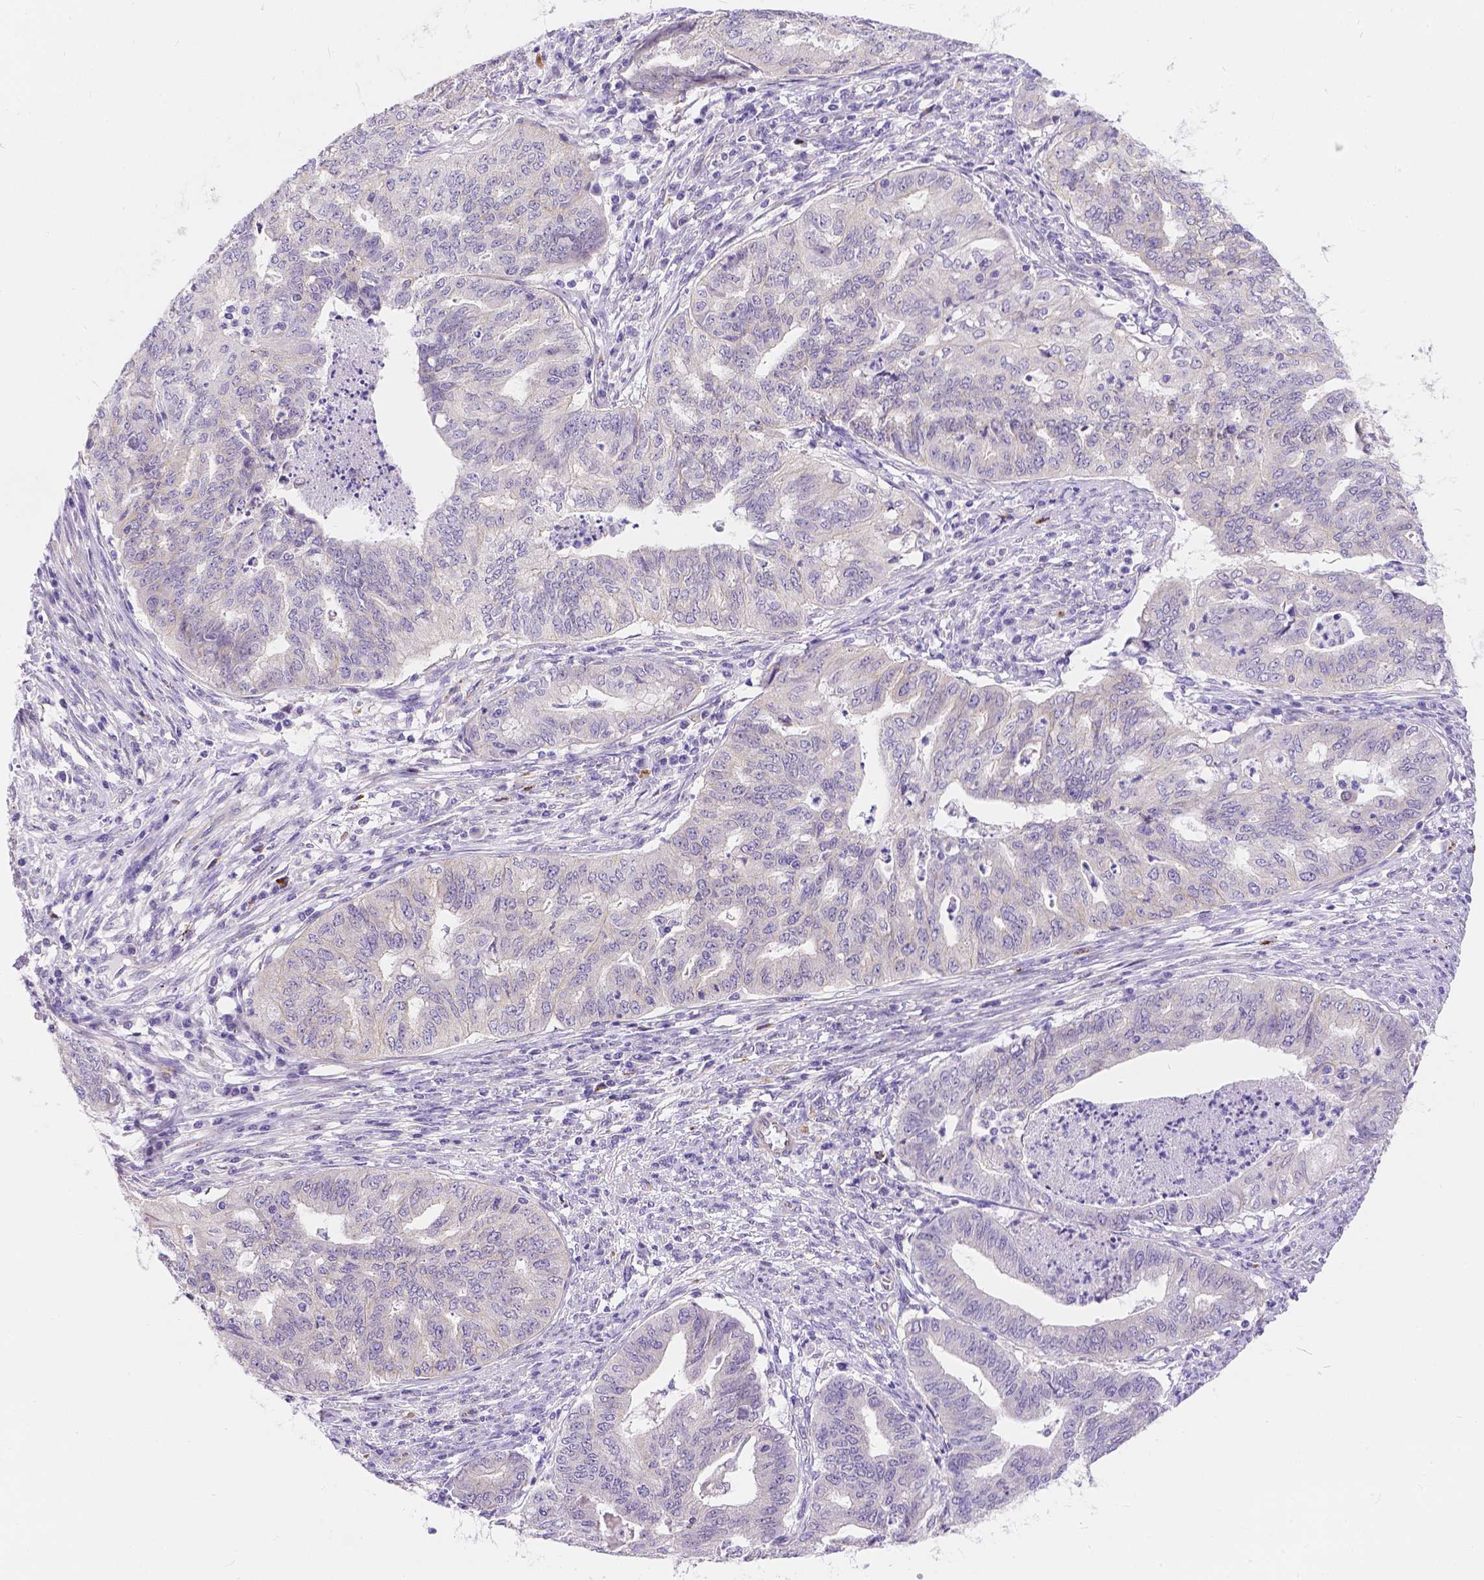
{"staining": {"intensity": "negative", "quantity": "none", "location": "none"}, "tissue": "endometrial cancer", "cell_type": "Tumor cells", "image_type": "cancer", "snomed": [{"axis": "morphology", "description": "Adenocarcinoma, NOS"}, {"axis": "topography", "description": "Endometrium"}], "caption": "Tumor cells show no significant expression in endometrial adenocarcinoma. The staining is performed using DAB (3,3'-diaminobenzidine) brown chromogen with nuclei counter-stained in using hematoxylin.", "gene": "DLEC1", "patient": {"sex": "female", "age": 79}}